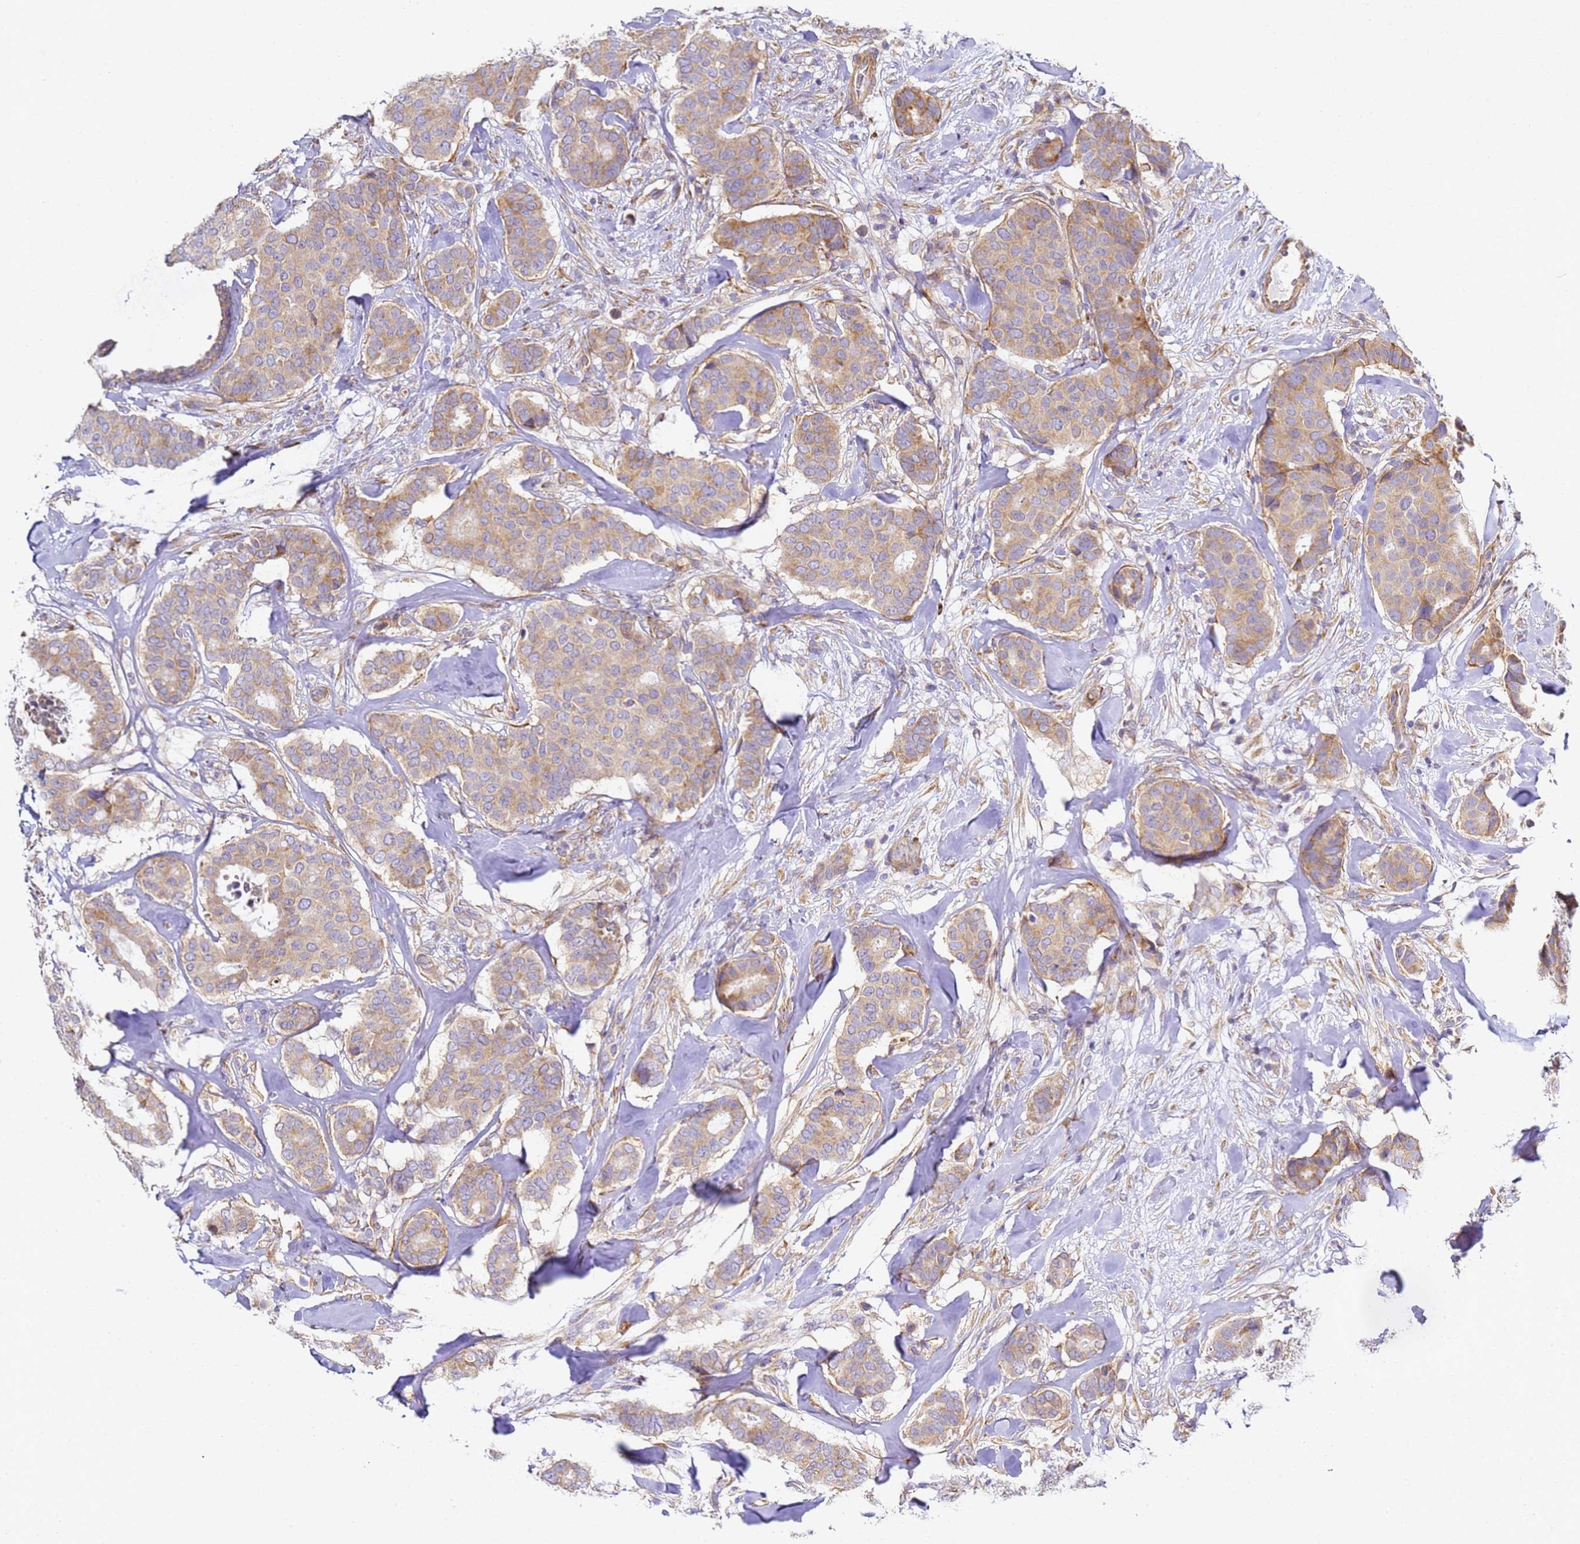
{"staining": {"intensity": "moderate", "quantity": ">75%", "location": "cytoplasmic/membranous"}, "tissue": "breast cancer", "cell_type": "Tumor cells", "image_type": "cancer", "snomed": [{"axis": "morphology", "description": "Duct carcinoma"}, {"axis": "topography", "description": "Breast"}], "caption": "Immunohistochemical staining of human breast cancer shows medium levels of moderate cytoplasmic/membranous protein expression in approximately >75% of tumor cells.", "gene": "RPL13A", "patient": {"sex": "female", "age": 75}}